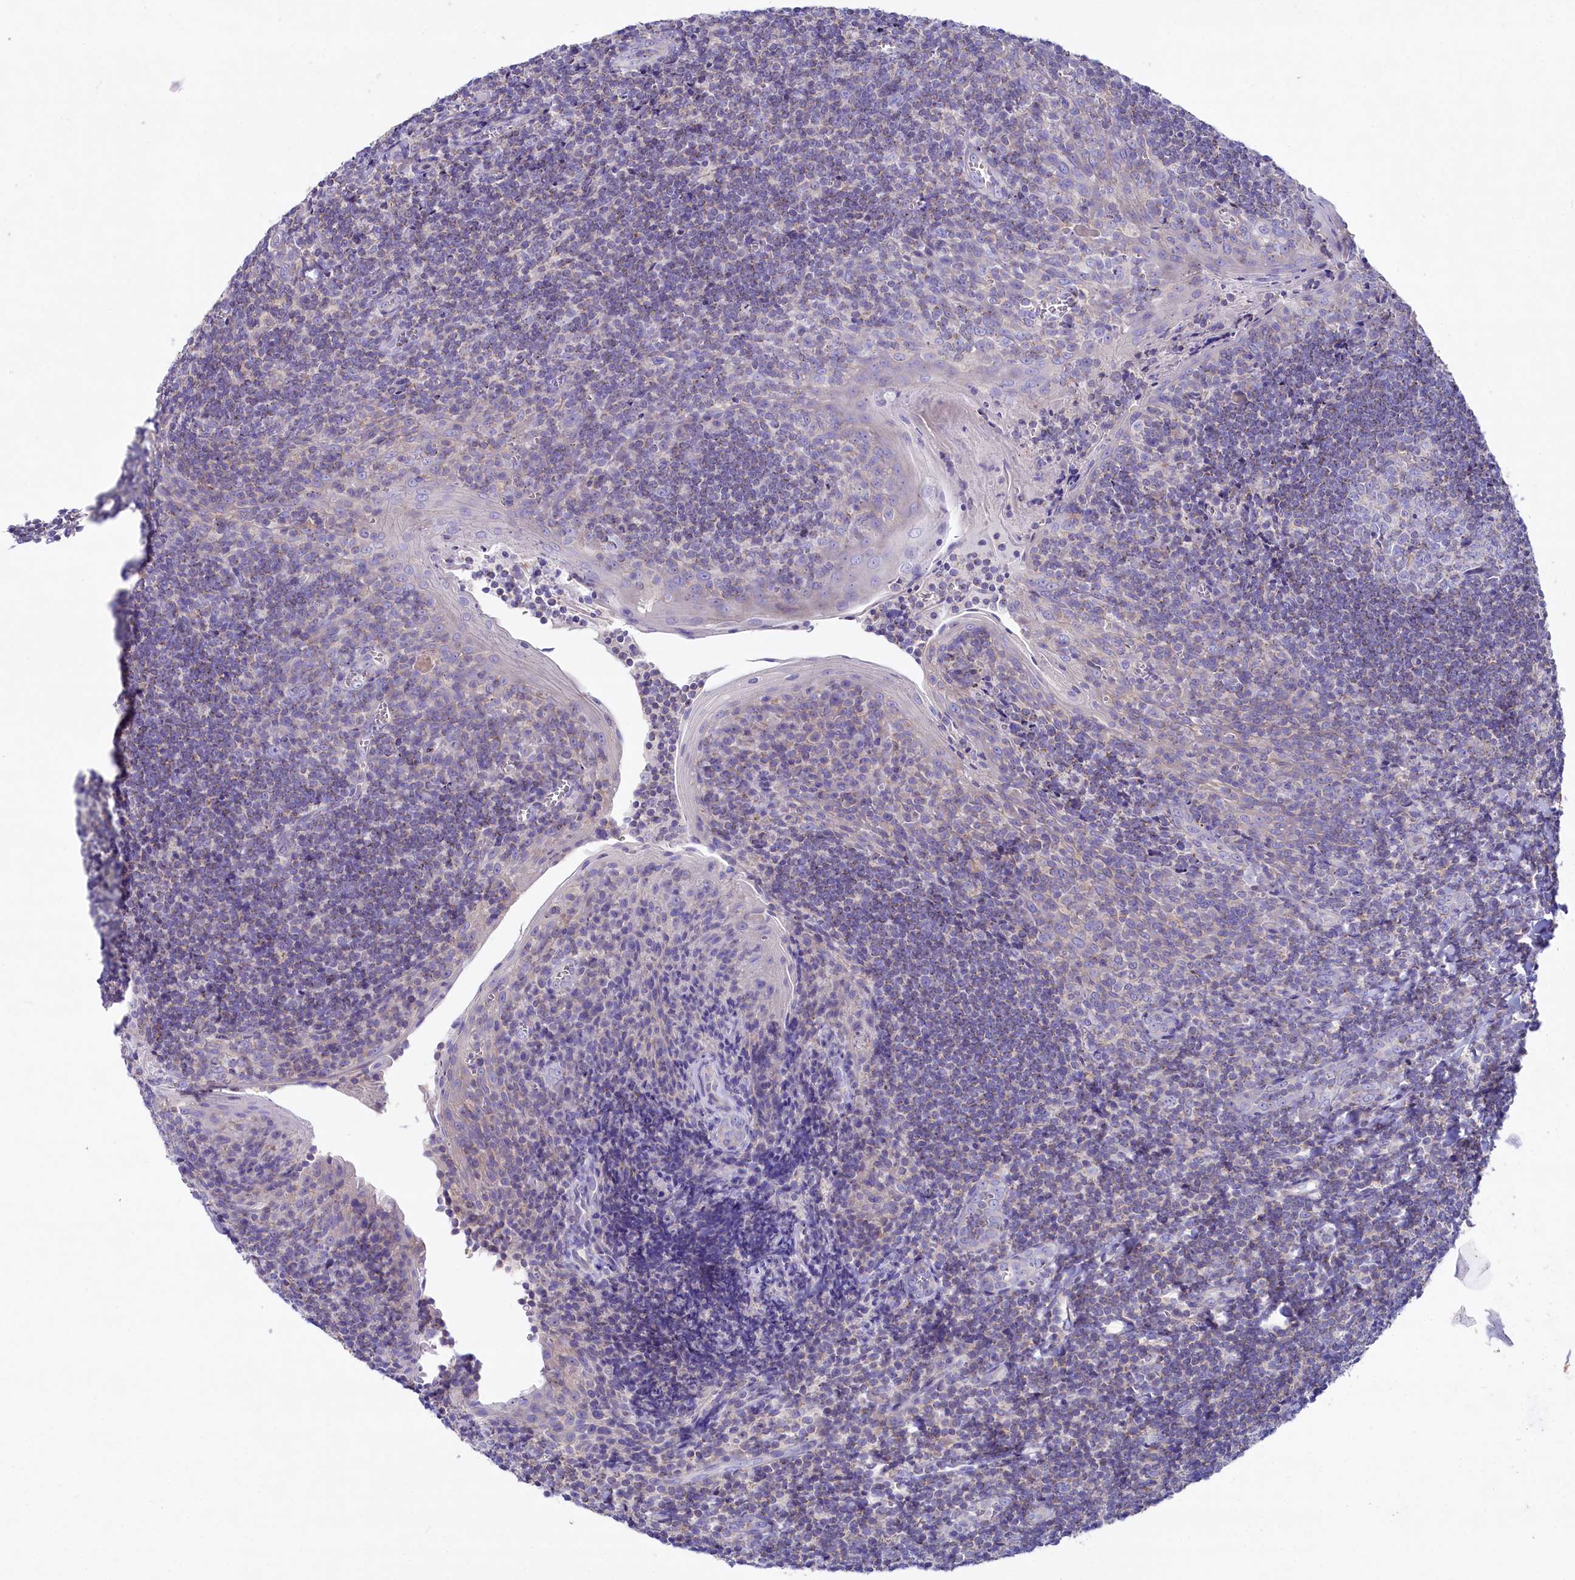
{"staining": {"intensity": "moderate", "quantity": "<25%", "location": "cytoplasmic/membranous"}, "tissue": "tonsil", "cell_type": "Germinal center cells", "image_type": "normal", "snomed": [{"axis": "morphology", "description": "Normal tissue, NOS"}, {"axis": "topography", "description": "Tonsil"}], "caption": "An image of tonsil stained for a protein displays moderate cytoplasmic/membranous brown staining in germinal center cells.", "gene": "VPS26B", "patient": {"sex": "male", "age": 27}}